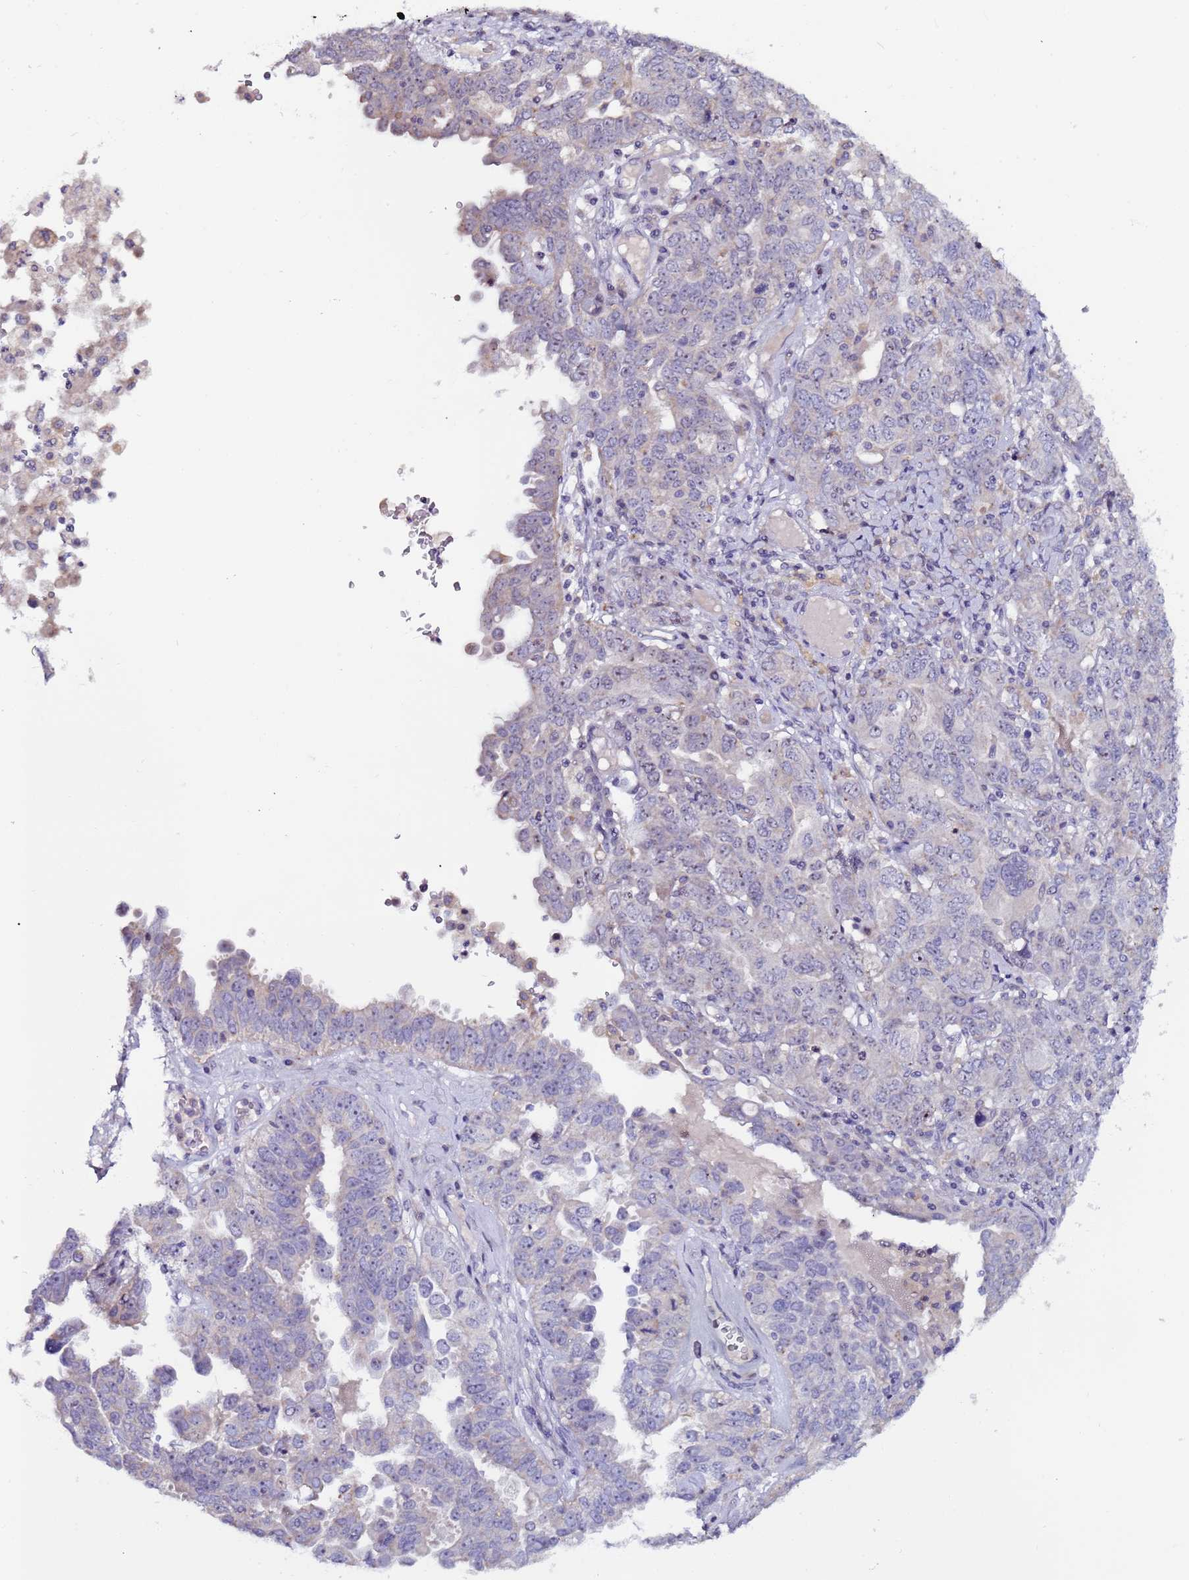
{"staining": {"intensity": "negative", "quantity": "none", "location": "none"}, "tissue": "ovarian cancer", "cell_type": "Tumor cells", "image_type": "cancer", "snomed": [{"axis": "morphology", "description": "Carcinoma, endometroid"}, {"axis": "topography", "description": "Ovary"}], "caption": "This micrograph is of endometroid carcinoma (ovarian) stained with immunohistochemistry to label a protein in brown with the nuclei are counter-stained blue. There is no positivity in tumor cells. (Brightfield microscopy of DAB (3,3'-diaminobenzidine) IHC at high magnification).", "gene": "KRI1", "patient": {"sex": "female", "age": 62}}